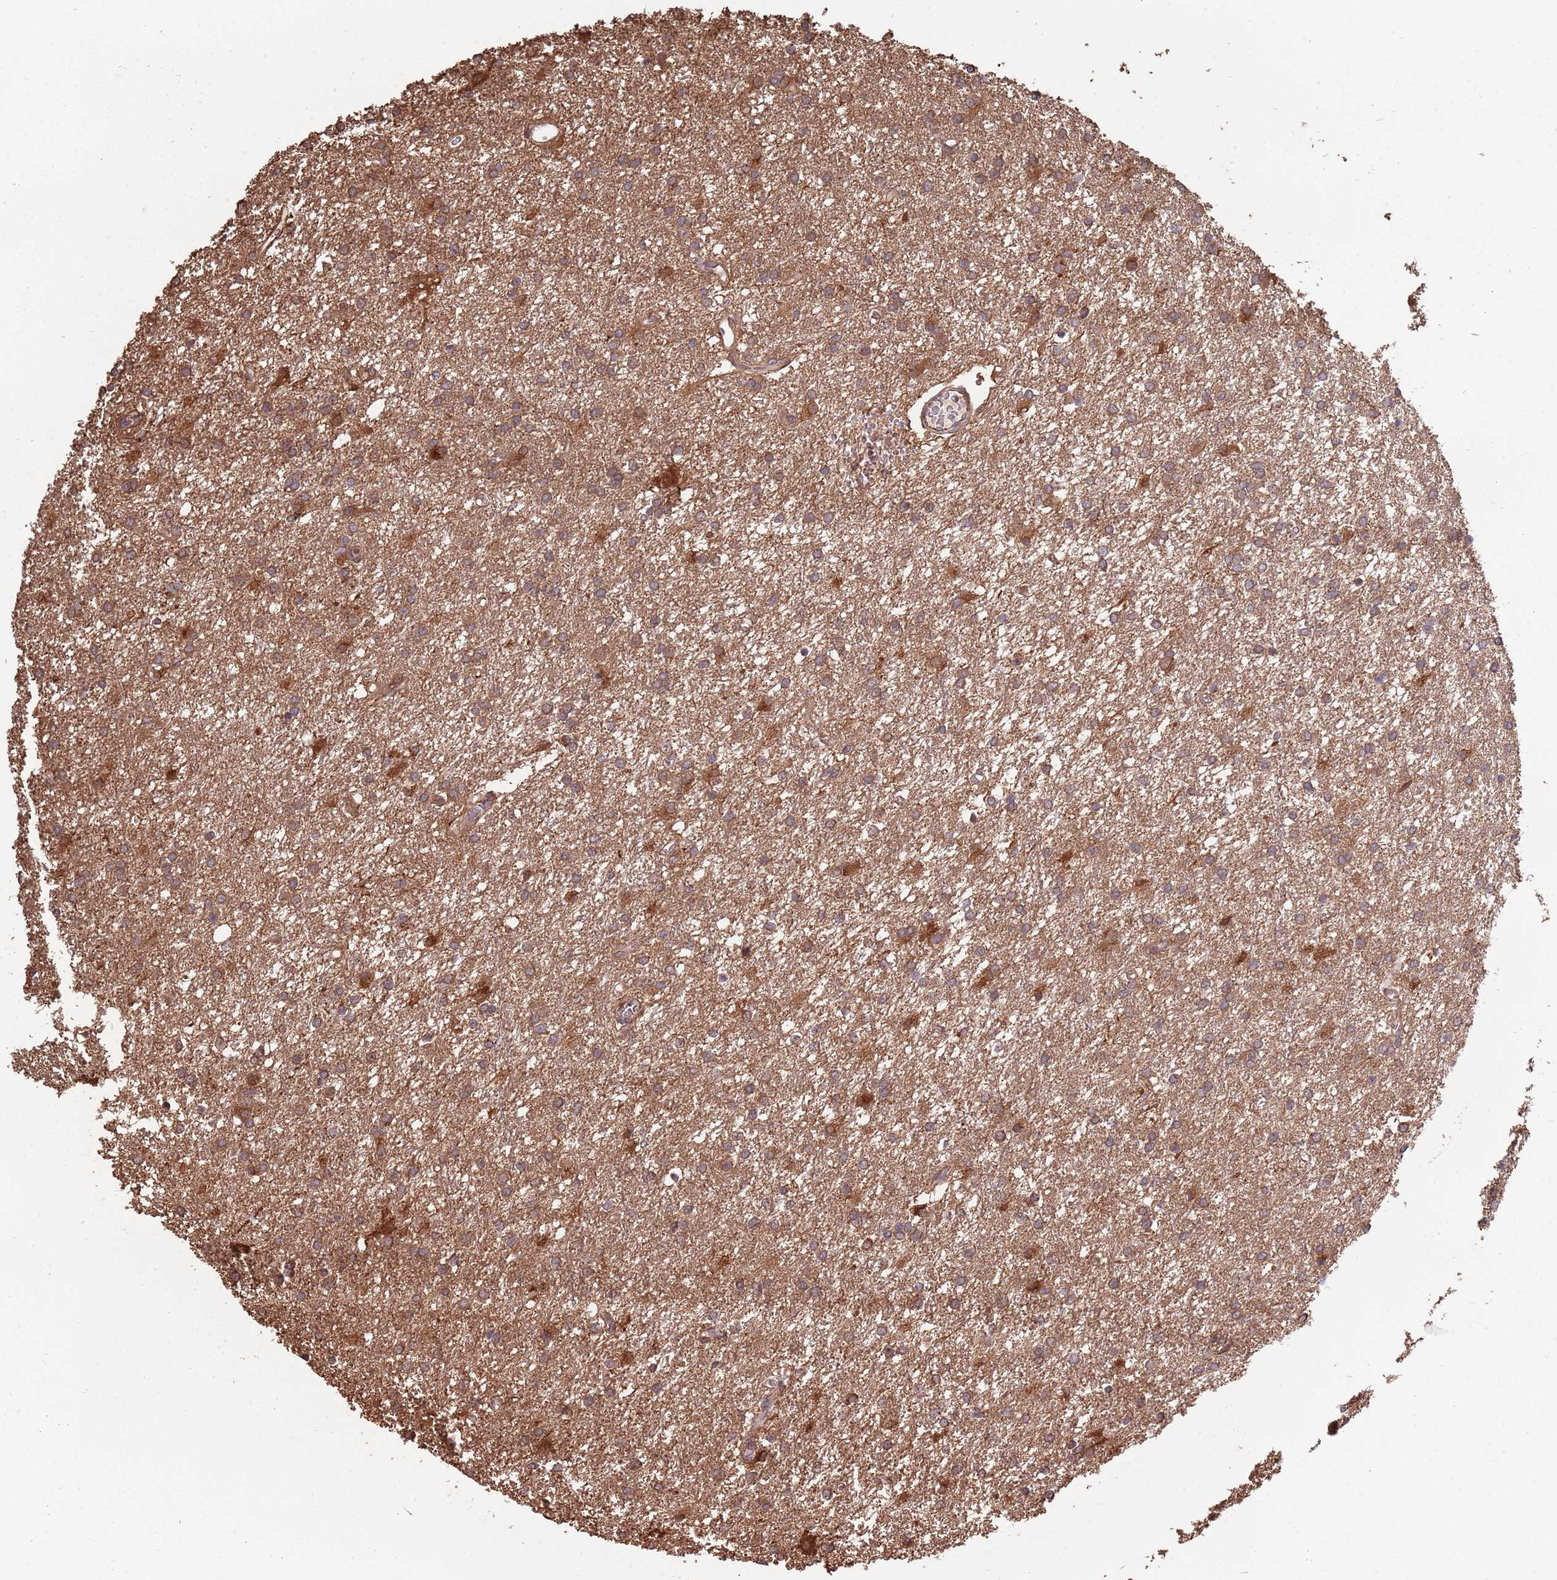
{"staining": {"intensity": "moderate", "quantity": ">75%", "location": "cytoplasmic/membranous"}, "tissue": "glioma", "cell_type": "Tumor cells", "image_type": "cancer", "snomed": [{"axis": "morphology", "description": "Glioma, malignant, High grade"}, {"axis": "topography", "description": "Brain"}], "caption": "About >75% of tumor cells in malignant glioma (high-grade) demonstrate moderate cytoplasmic/membranous protein positivity as visualized by brown immunohistochemical staining.", "gene": "COG4", "patient": {"sex": "female", "age": 50}}